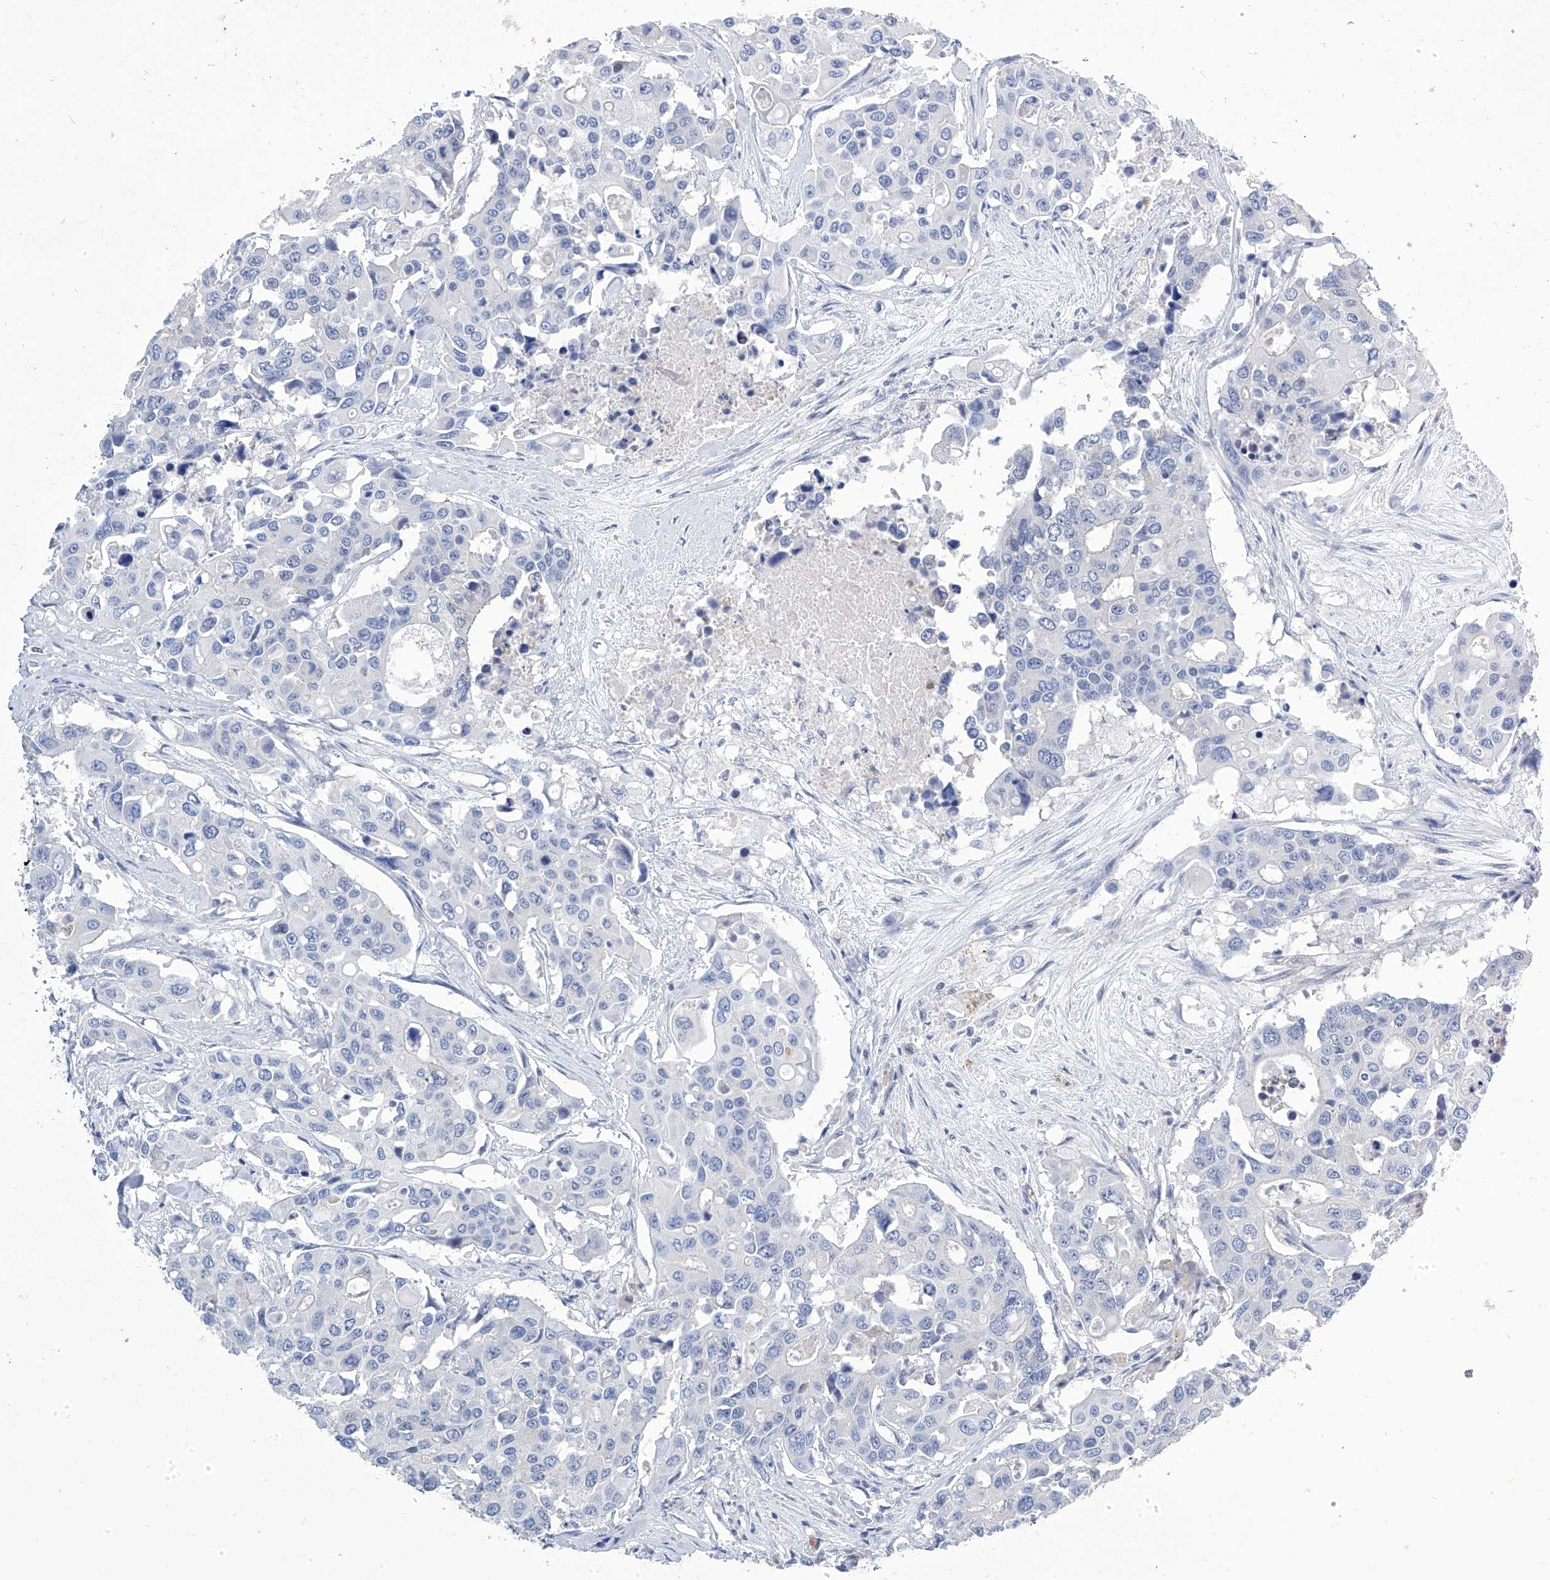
{"staining": {"intensity": "negative", "quantity": "none", "location": "none"}, "tissue": "colorectal cancer", "cell_type": "Tumor cells", "image_type": "cancer", "snomed": [{"axis": "morphology", "description": "Adenocarcinoma, NOS"}, {"axis": "topography", "description": "Colon"}], "caption": "Protein analysis of colorectal cancer (adenocarcinoma) shows no significant positivity in tumor cells.", "gene": "IMPA2", "patient": {"sex": "male", "age": 77}}